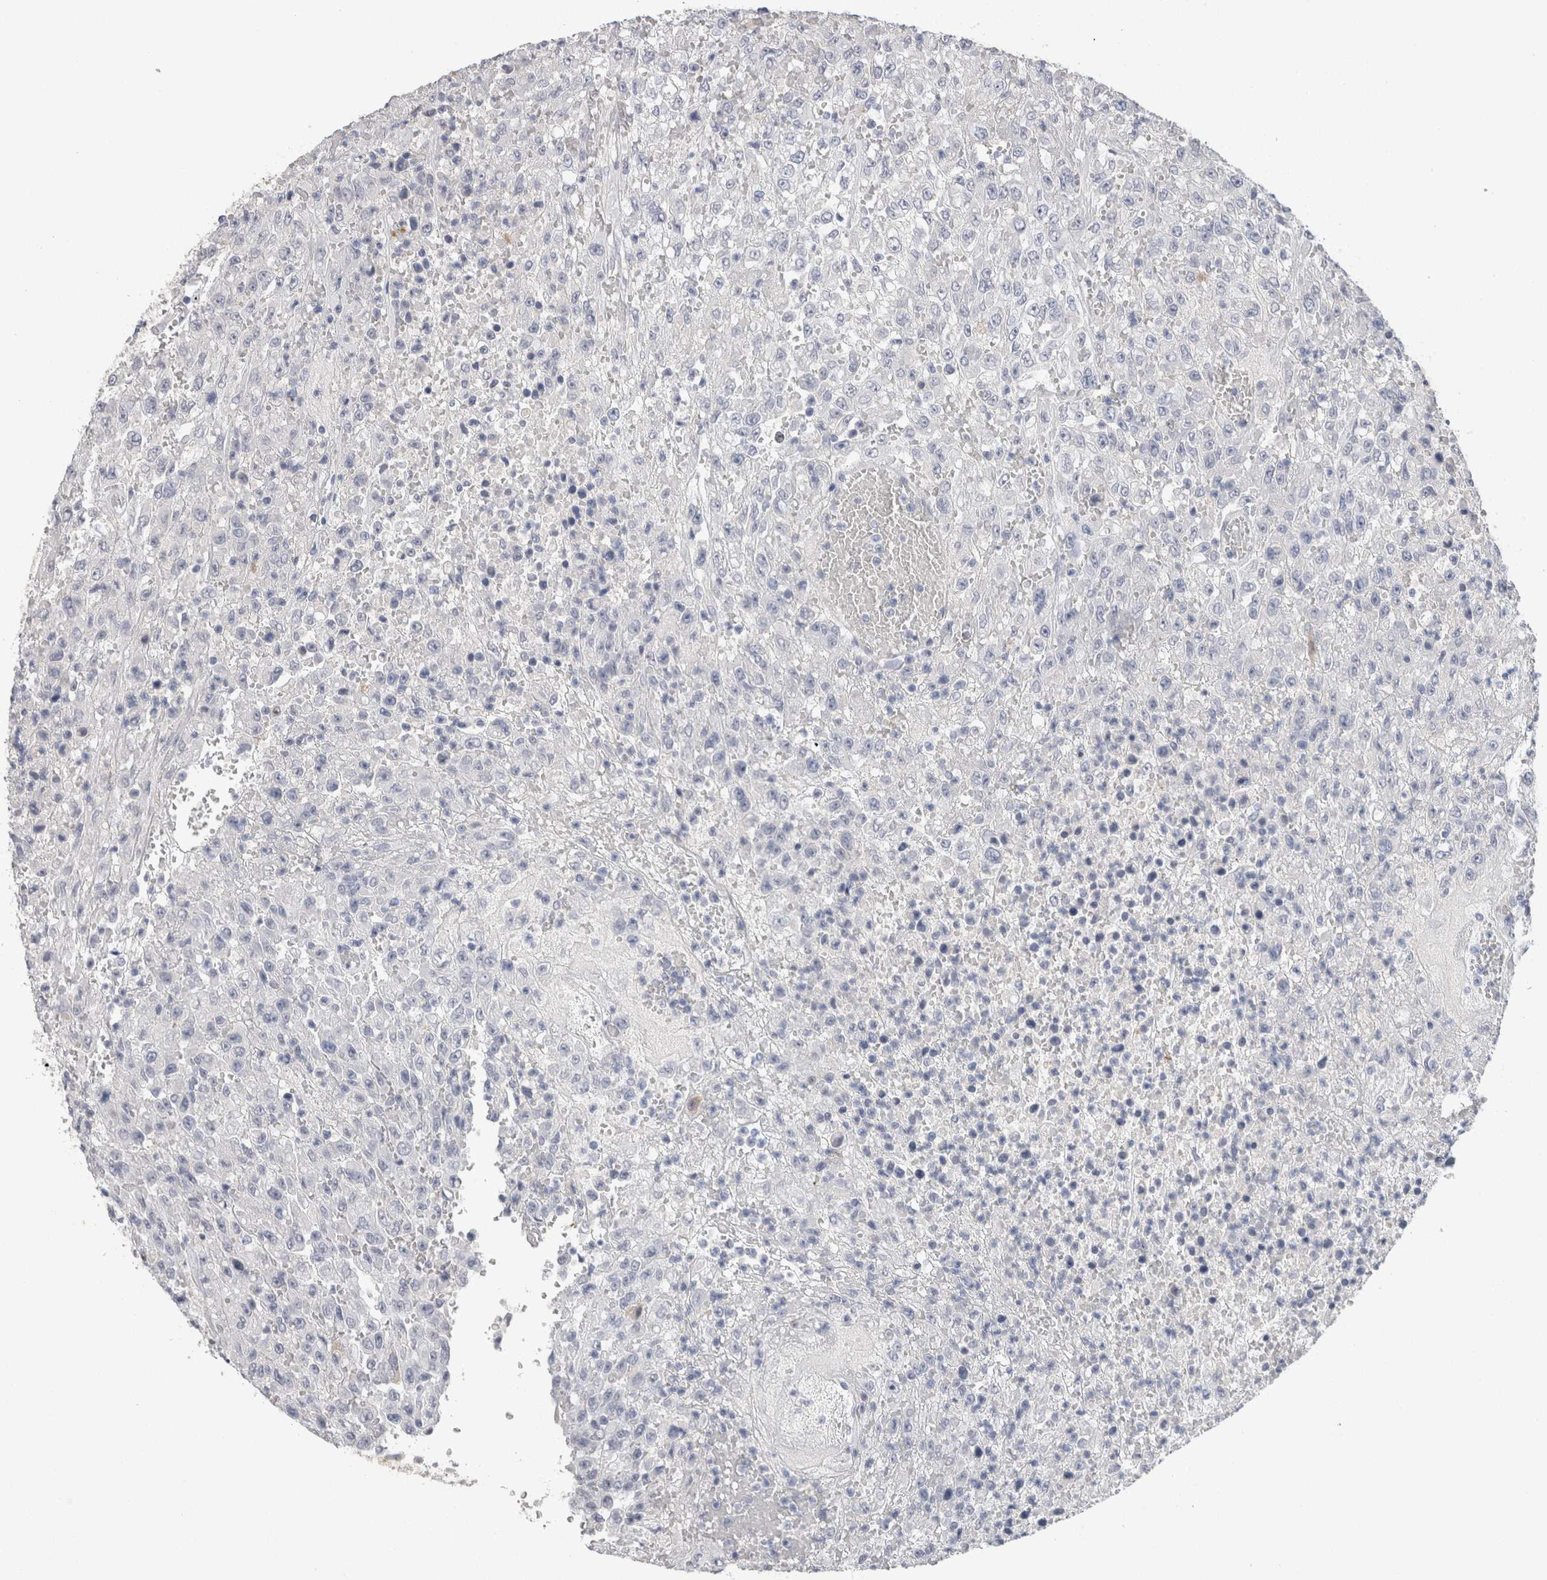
{"staining": {"intensity": "negative", "quantity": "none", "location": "none"}, "tissue": "urothelial cancer", "cell_type": "Tumor cells", "image_type": "cancer", "snomed": [{"axis": "morphology", "description": "Urothelial carcinoma, High grade"}, {"axis": "topography", "description": "Urinary bladder"}], "caption": "This is an immunohistochemistry (IHC) photomicrograph of urothelial cancer. There is no staining in tumor cells.", "gene": "FABP4", "patient": {"sex": "male", "age": 46}}